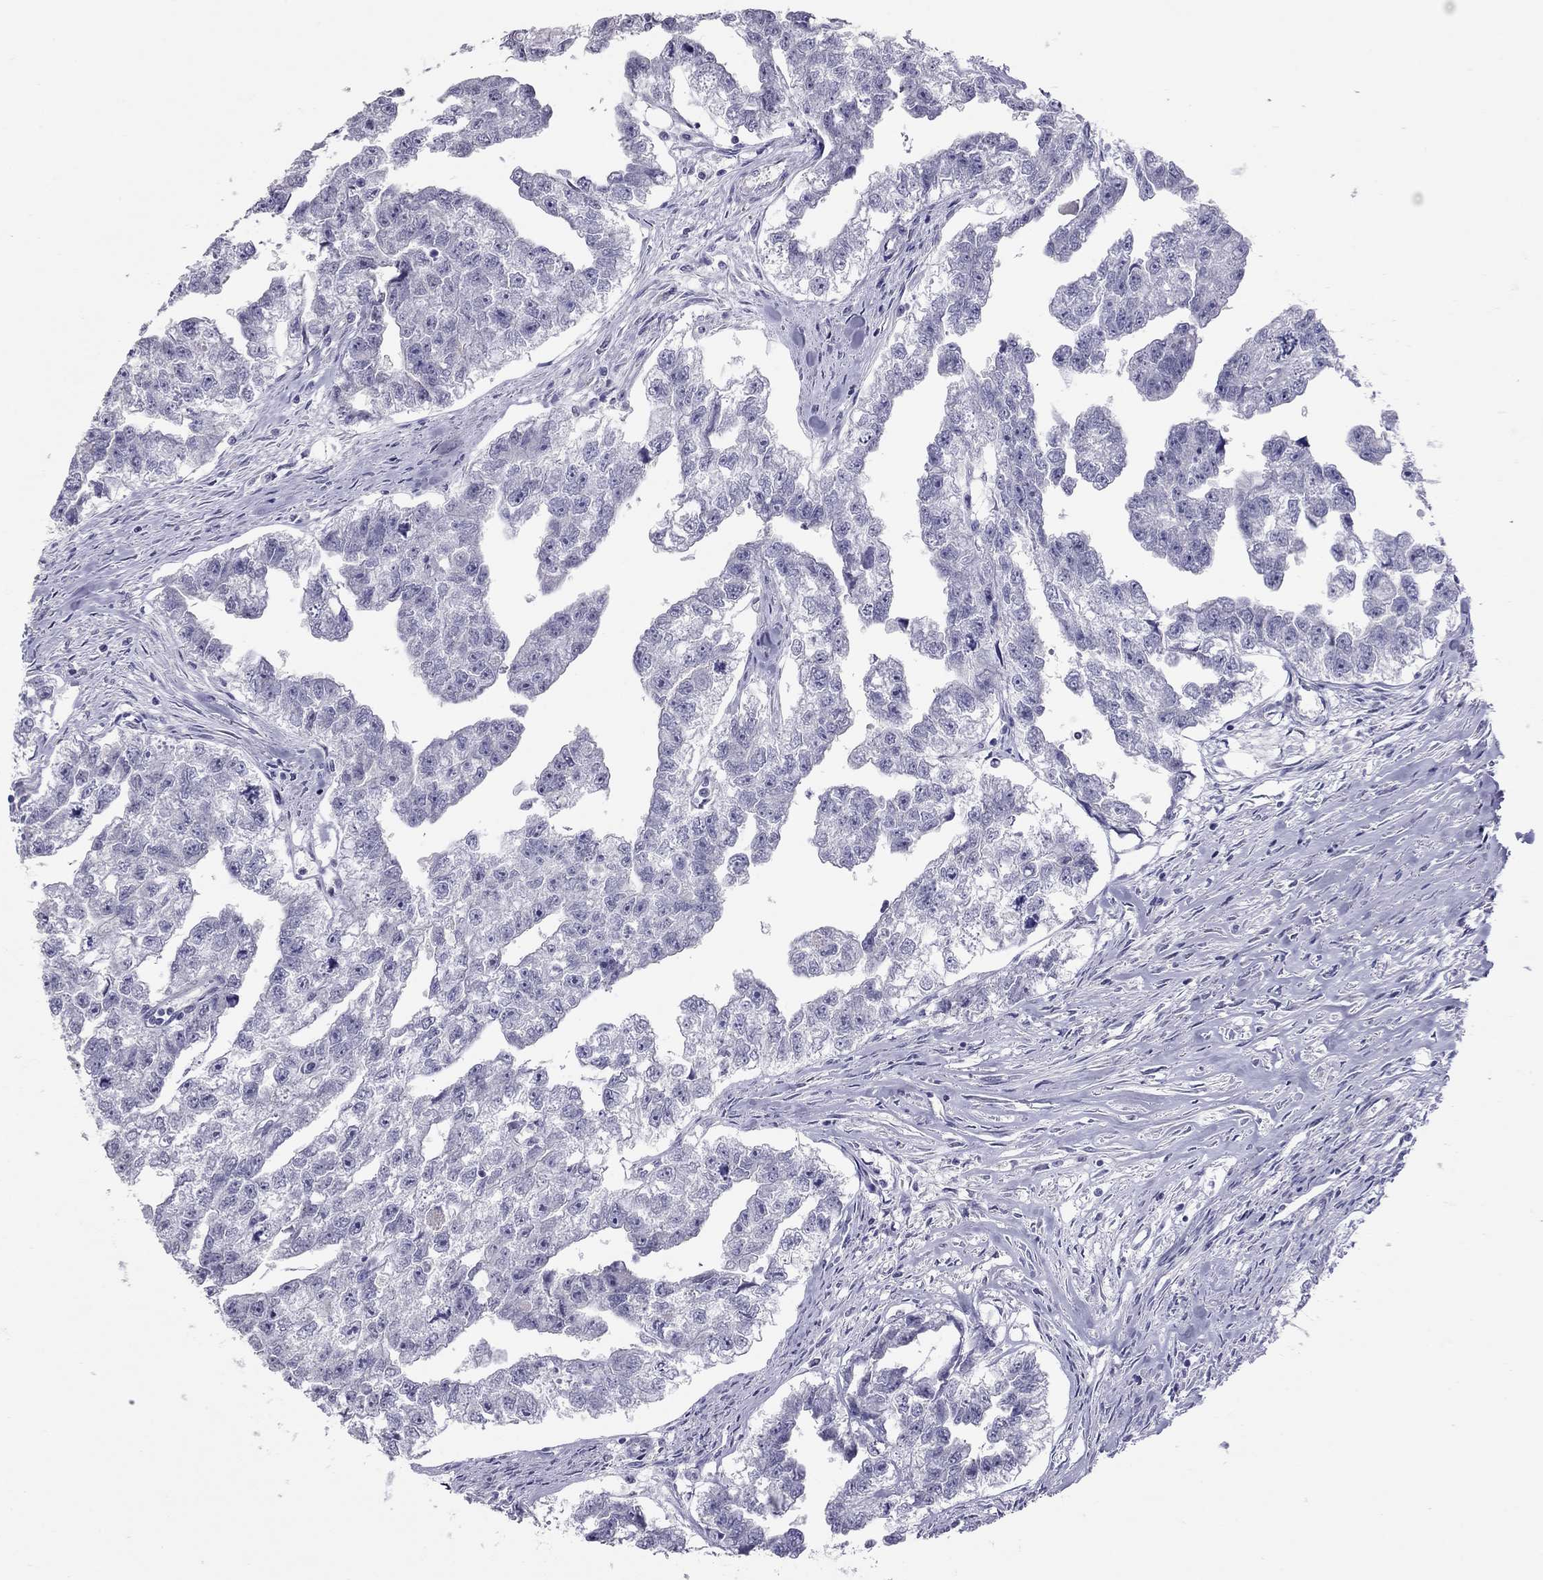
{"staining": {"intensity": "negative", "quantity": "none", "location": "none"}, "tissue": "testis cancer", "cell_type": "Tumor cells", "image_type": "cancer", "snomed": [{"axis": "morphology", "description": "Carcinoma, Embryonal, NOS"}, {"axis": "morphology", "description": "Teratoma, malignant, NOS"}, {"axis": "topography", "description": "Testis"}], "caption": "There is no significant staining in tumor cells of testis cancer.", "gene": "MUC16", "patient": {"sex": "male", "age": 44}}